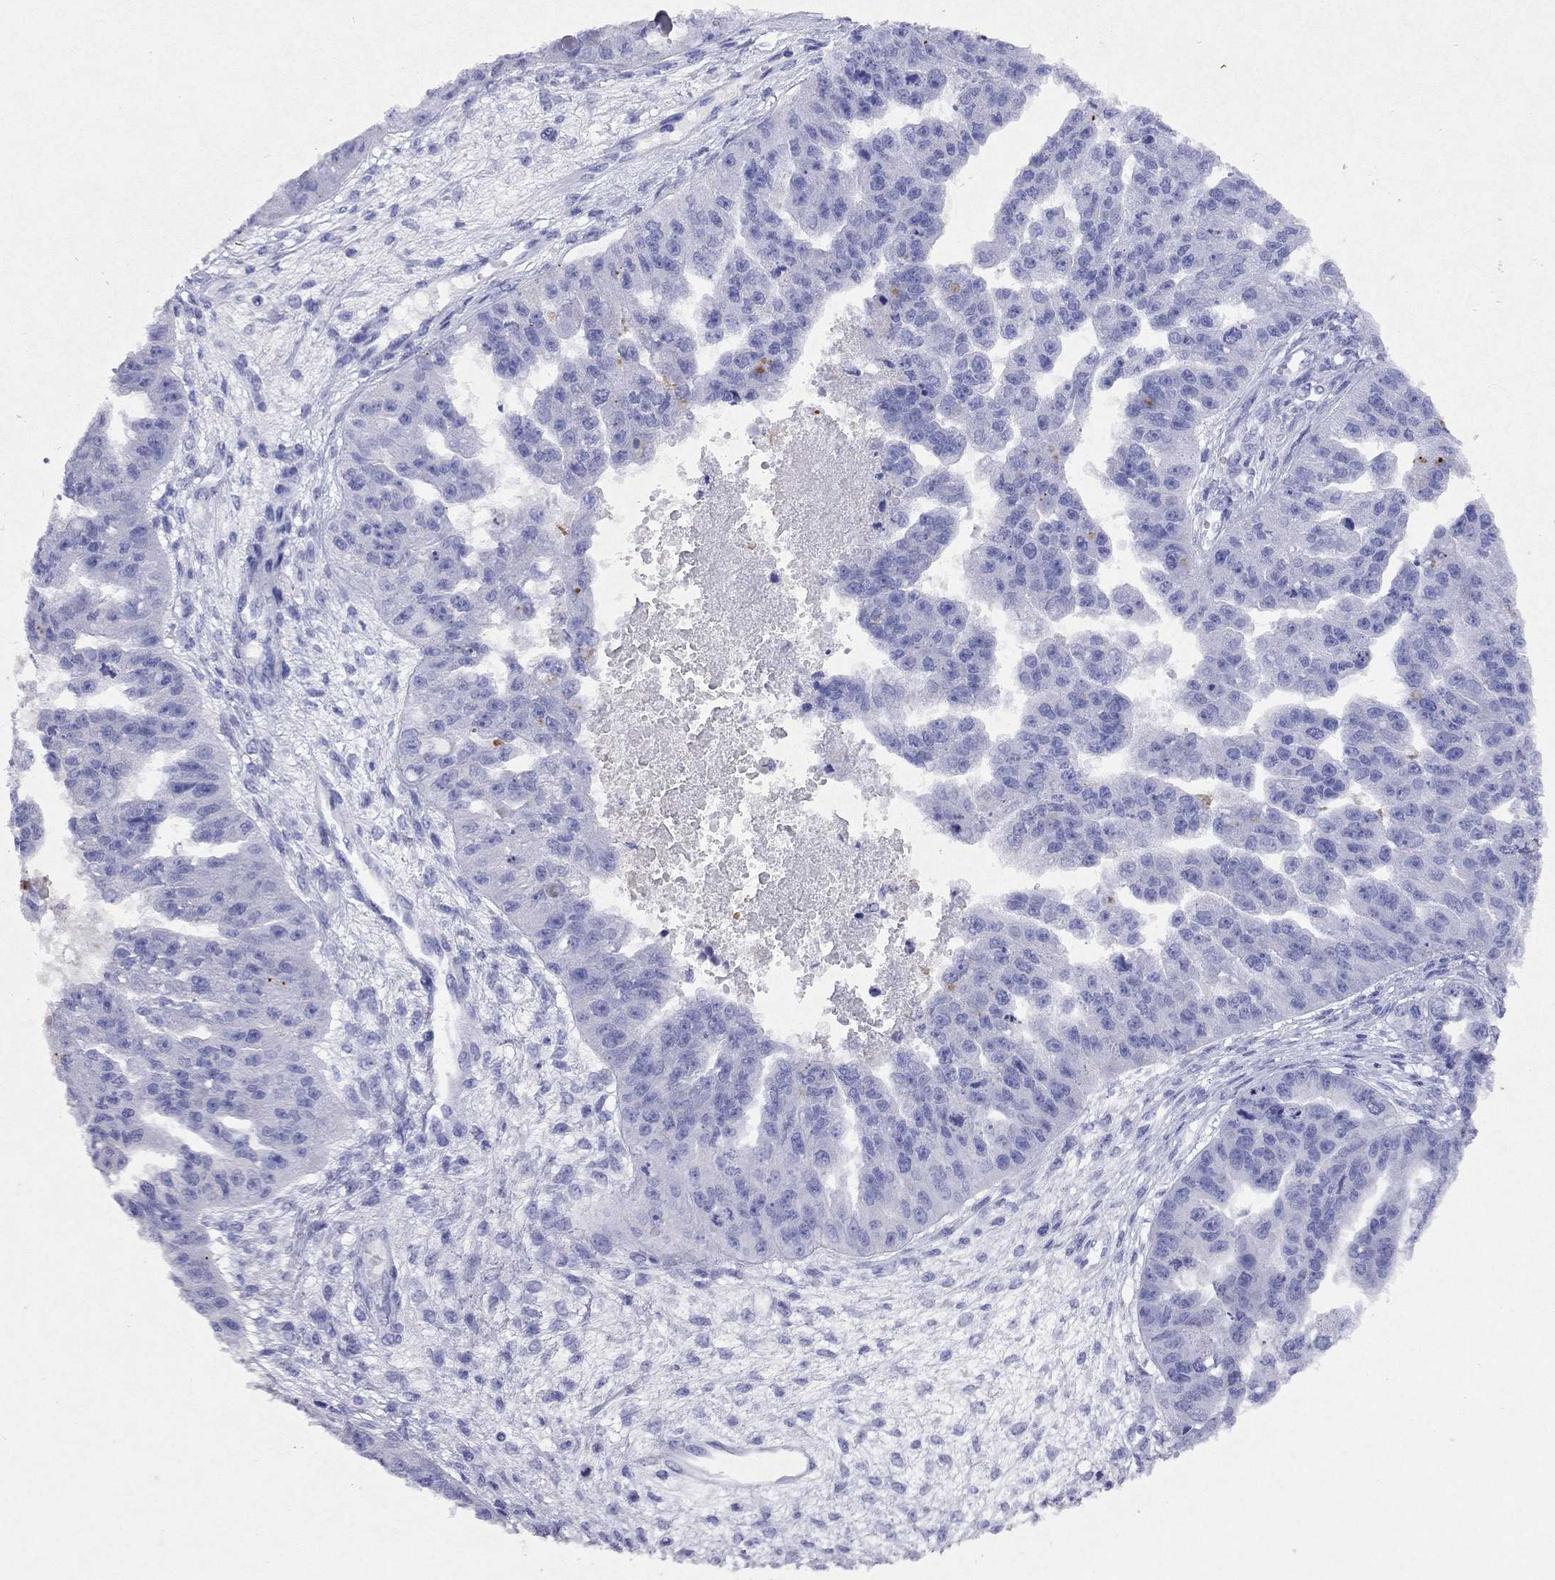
{"staining": {"intensity": "negative", "quantity": "none", "location": "none"}, "tissue": "ovarian cancer", "cell_type": "Tumor cells", "image_type": "cancer", "snomed": [{"axis": "morphology", "description": "Cystadenocarcinoma, serous, NOS"}, {"axis": "topography", "description": "Ovary"}], "caption": "A micrograph of ovarian cancer (serous cystadenocarcinoma) stained for a protein reveals no brown staining in tumor cells.", "gene": "ARMC12", "patient": {"sex": "female", "age": 58}}